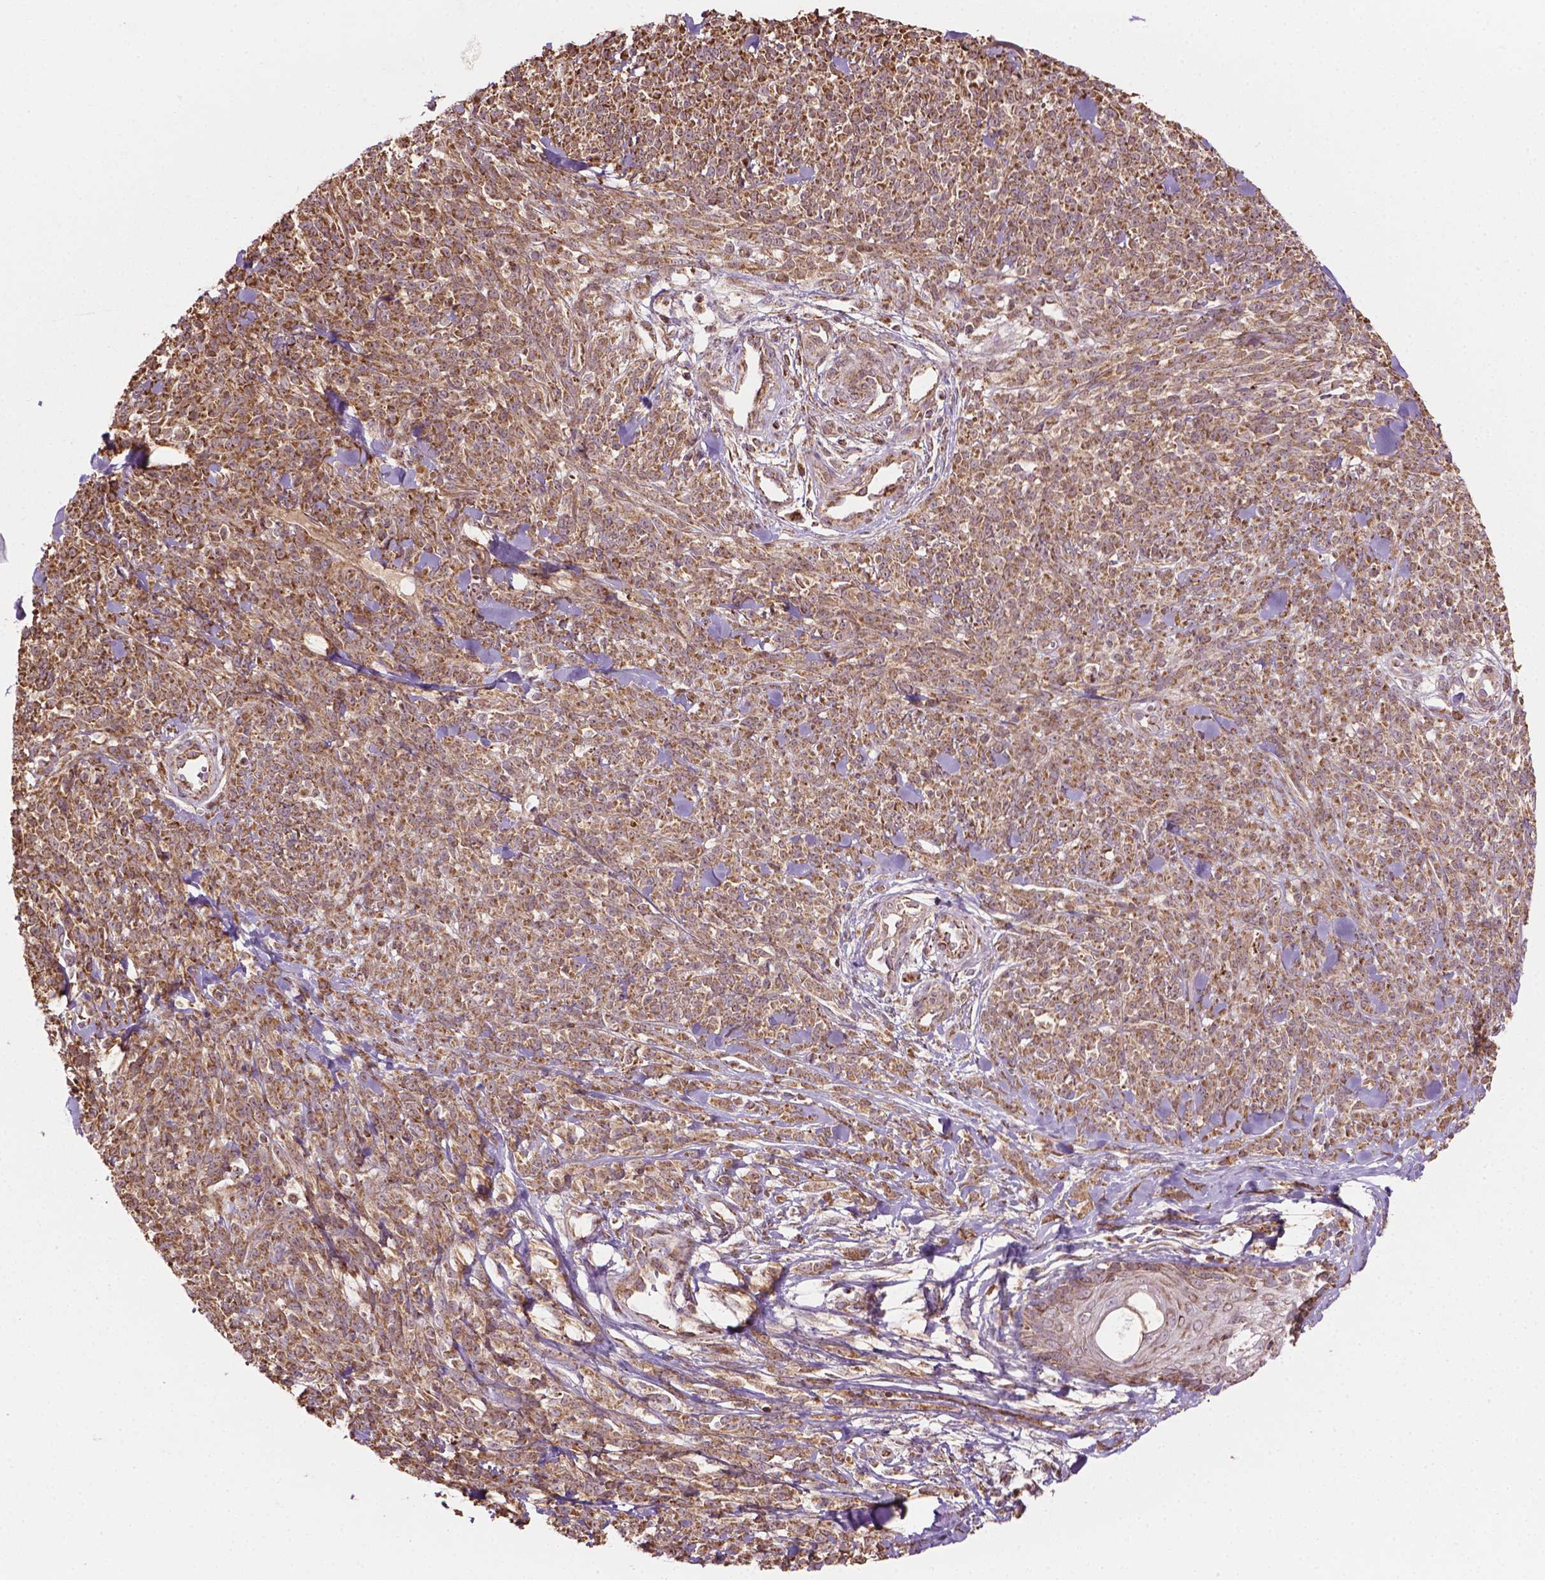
{"staining": {"intensity": "moderate", "quantity": ">75%", "location": "cytoplasmic/membranous"}, "tissue": "melanoma", "cell_type": "Tumor cells", "image_type": "cancer", "snomed": [{"axis": "morphology", "description": "Malignant melanoma, NOS"}, {"axis": "topography", "description": "Skin"}, {"axis": "topography", "description": "Skin of trunk"}], "caption": "Tumor cells display medium levels of moderate cytoplasmic/membranous expression in about >75% of cells in malignant melanoma.", "gene": "HS3ST3A1", "patient": {"sex": "male", "age": 74}}